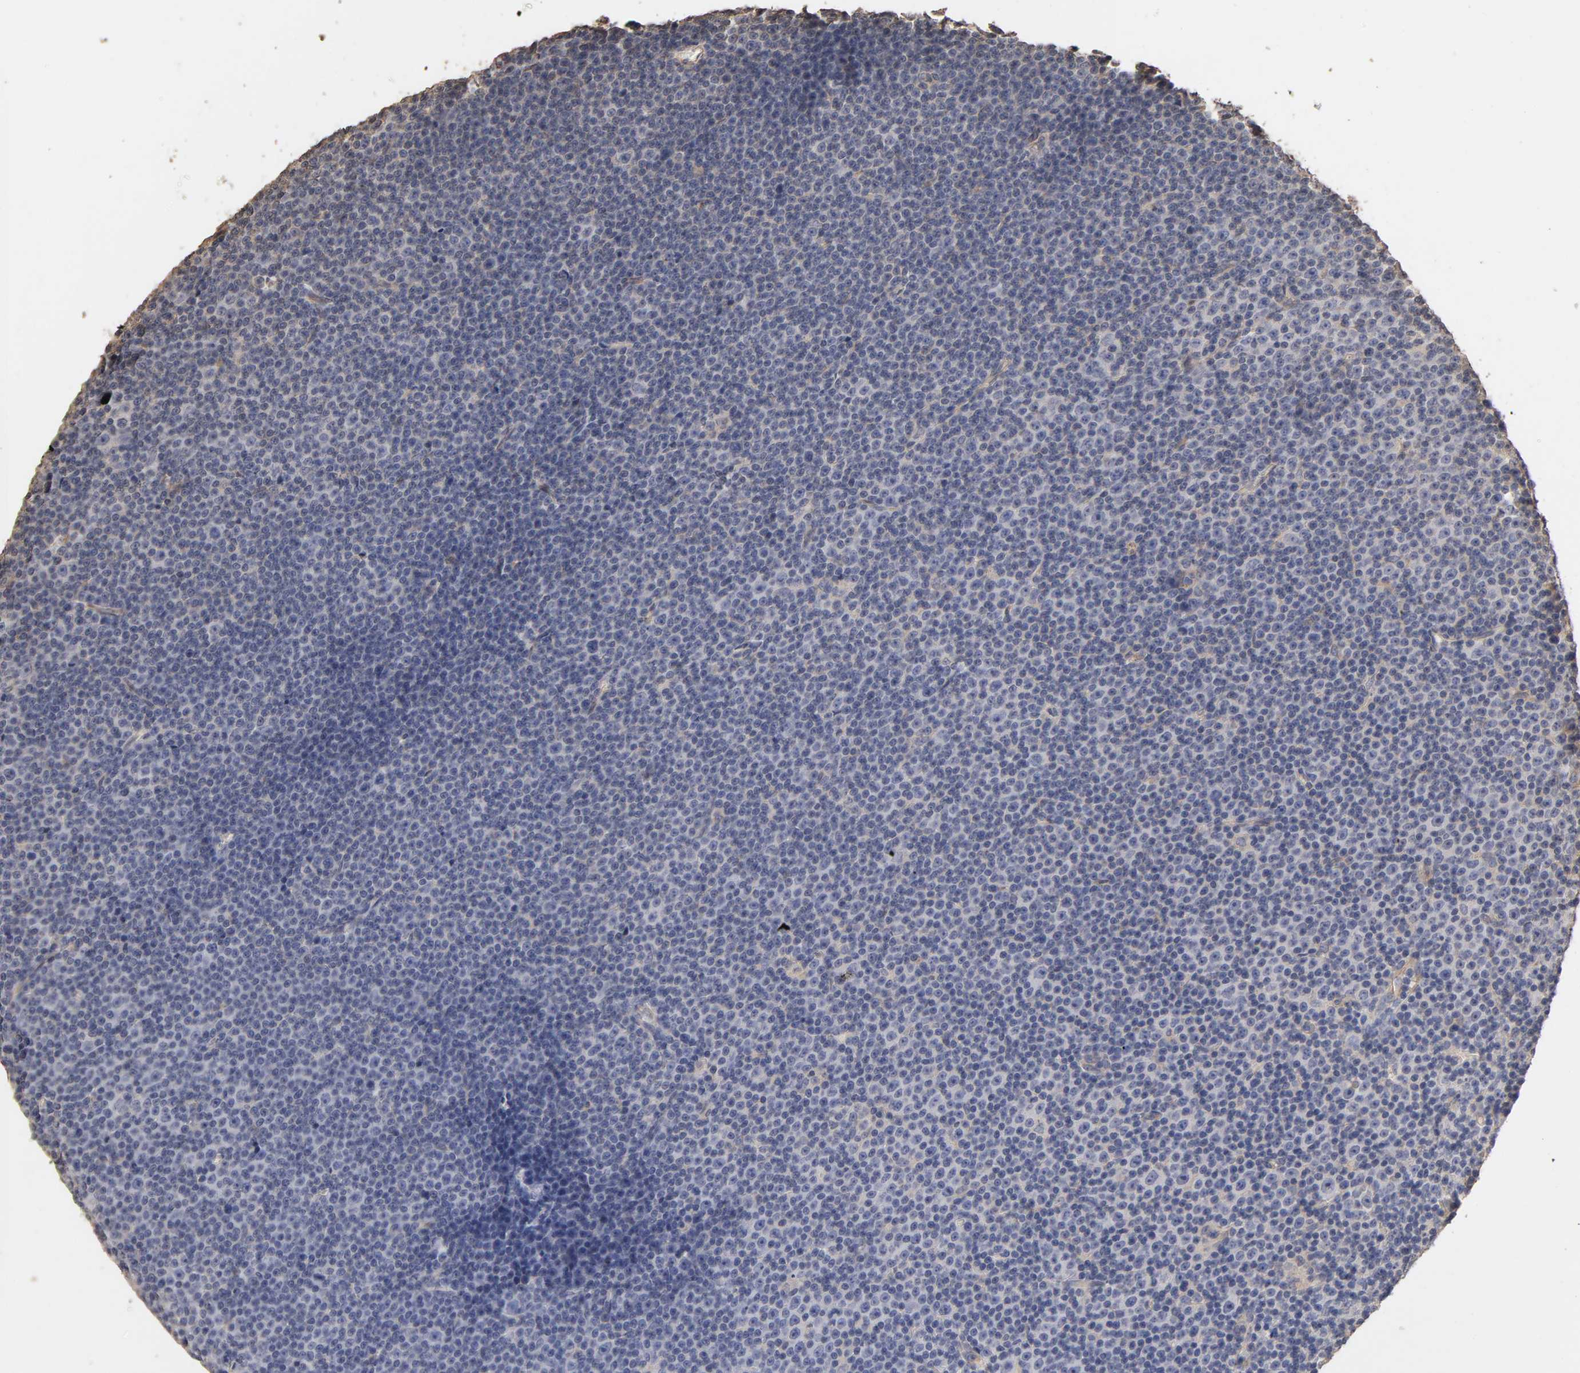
{"staining": {"intensity": "negative", "quantity": "none", "location": "none"}, "tissue": "lymphoma", "cell_type": "Tumor cells", "image_type": "cancer", "snomed": [{"axis": "morphology", "description": "Malignant lymphoma, non-Hodgkin's type, Low grade"}, {"axis": "topography", "description": "Lymph node"}], "caption": "Tumor cells are negative for protein expression in human lymphoma.", "gene": "VSIG4", "patient": {"sex": "female", "age": 67}}